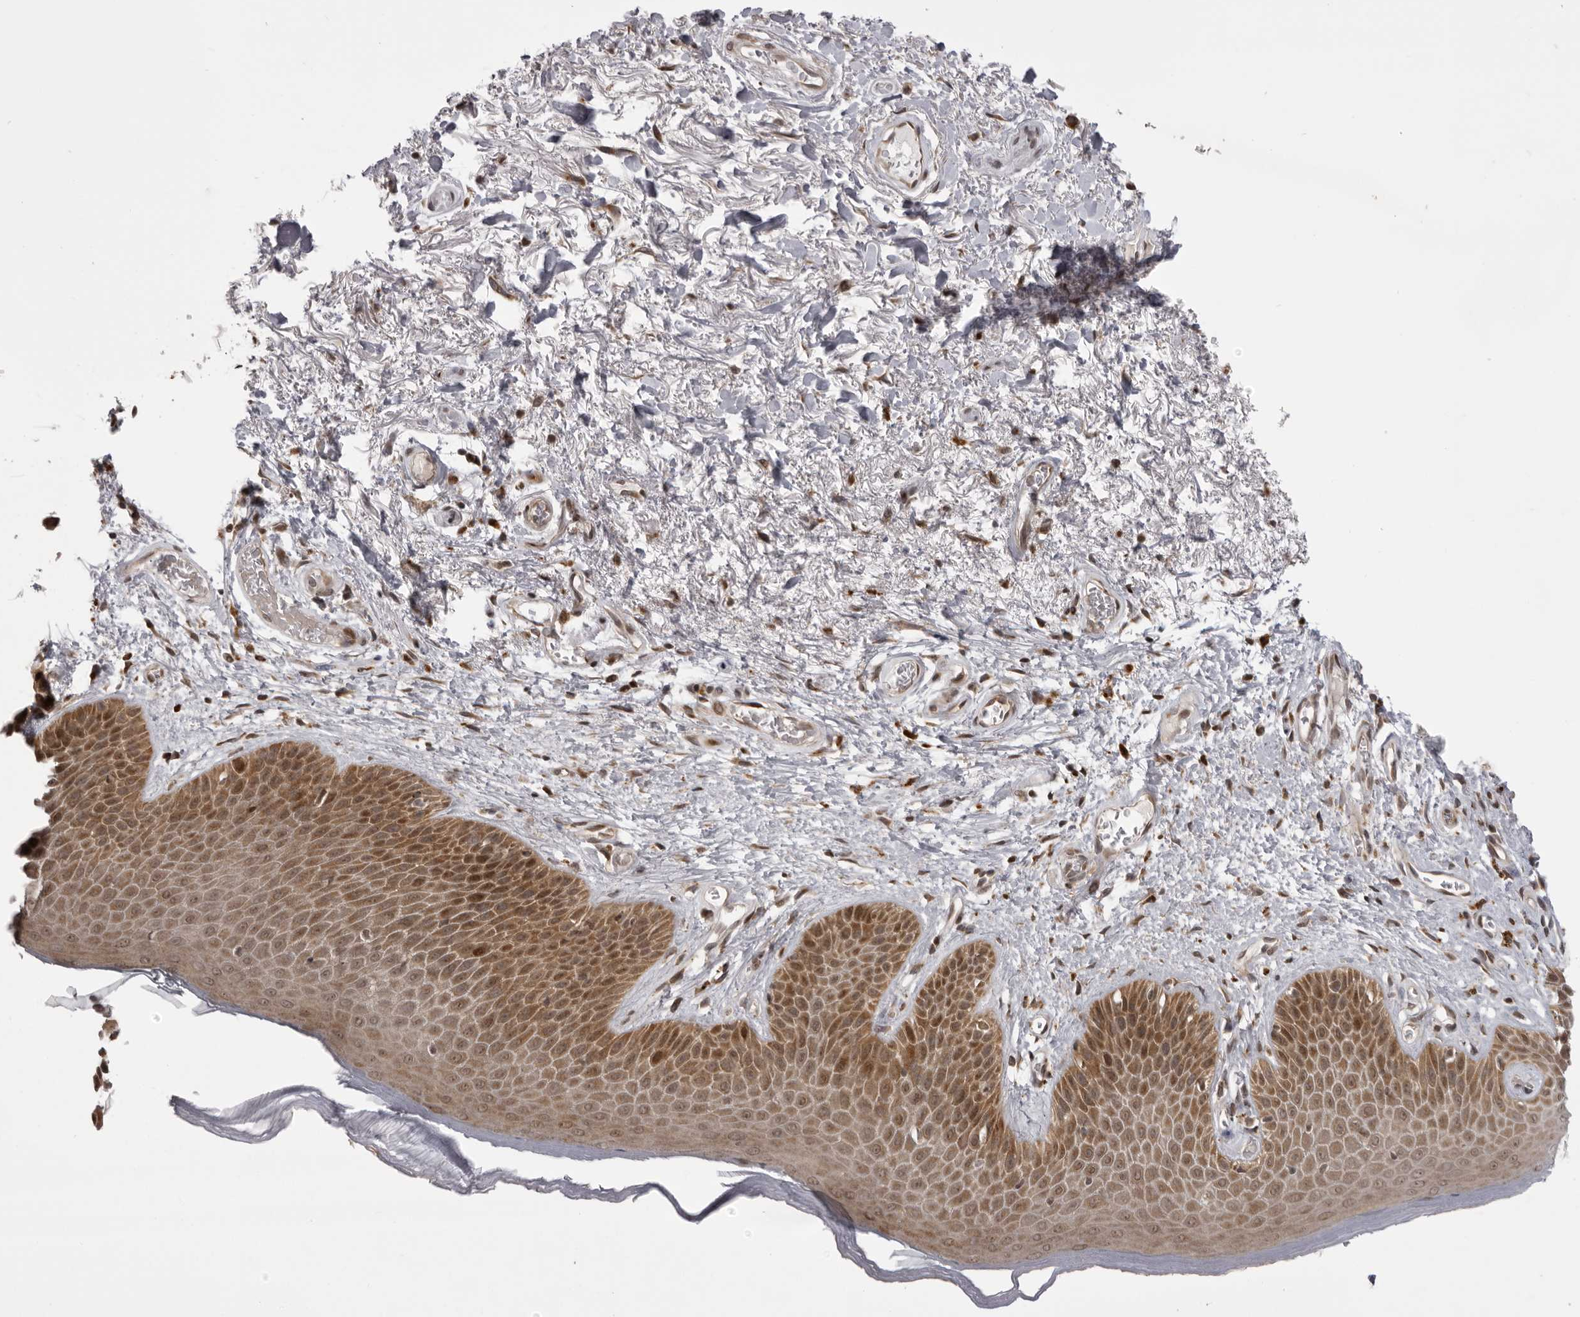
{"staining": {"intensity": "moderate", "quantity": ">75%", "location": "cytoplasmic/membranous,nuclear"}, "tissue": "skin", "cell_type": "Epidermal cells", "image_type": "normal", "snomed": [{"axis": "morphology", "description": "Normal tissue, NOS"}, {"axis": "topography", "description": "Anal"}], "caption": "Protein expression analysis of benign skin exhibits moderate cytoplasmic/membranous,nuclear staining in approximately >75% of epidermal cells.", "gene": "C1orf109", "patient": {"sex": "male", "age": 74}}